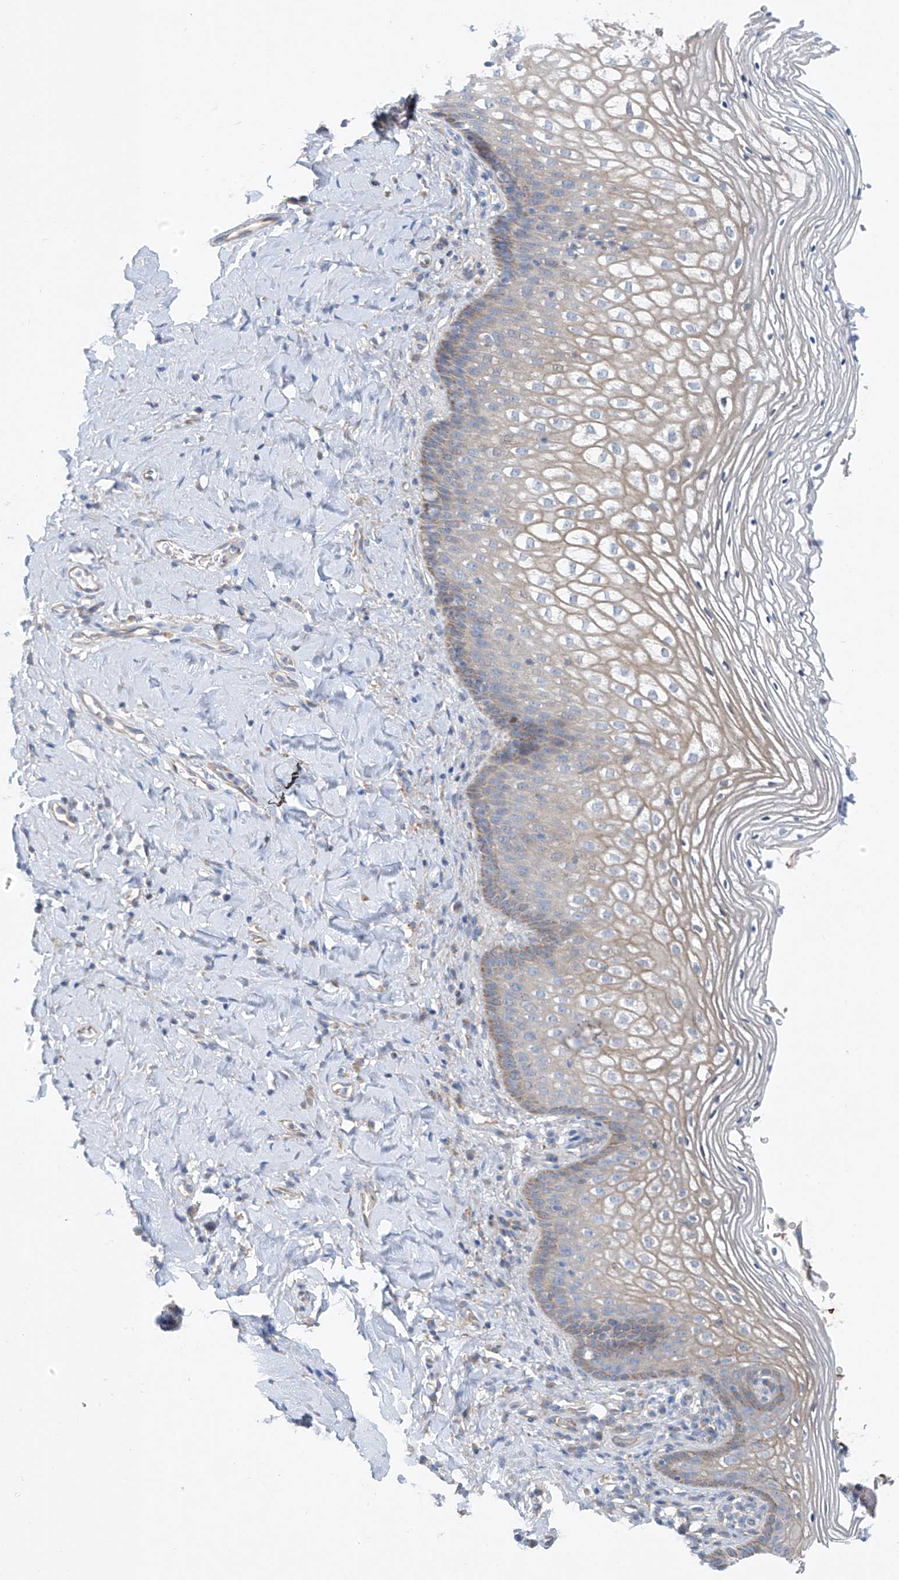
{"staining": {"intensity": "weak", "quantity": "<25%", "location": "cytoplasmic/membranous"}, "tissue": "vagina", "cell_type": "Squamous epithelial cells", "image_type": "normal", "snomed": [{"axis": "morphology", "description": "Normal tissue, NOS"}, {"axis": "topography", "description": "Vagina"}], "caption": "A histopathology image of vagina stained for a protein reveals no brown staining in squamous epithelial cells. The staining was performed using DAB (3,3'-diaminobenzidine) to visualize the protein expression in brown, while the nuclei were stained in blue with hematoxylin (Magnification: 20x).", "gene": "EOMES", "patient": {"sex": "female", "age": 60}}